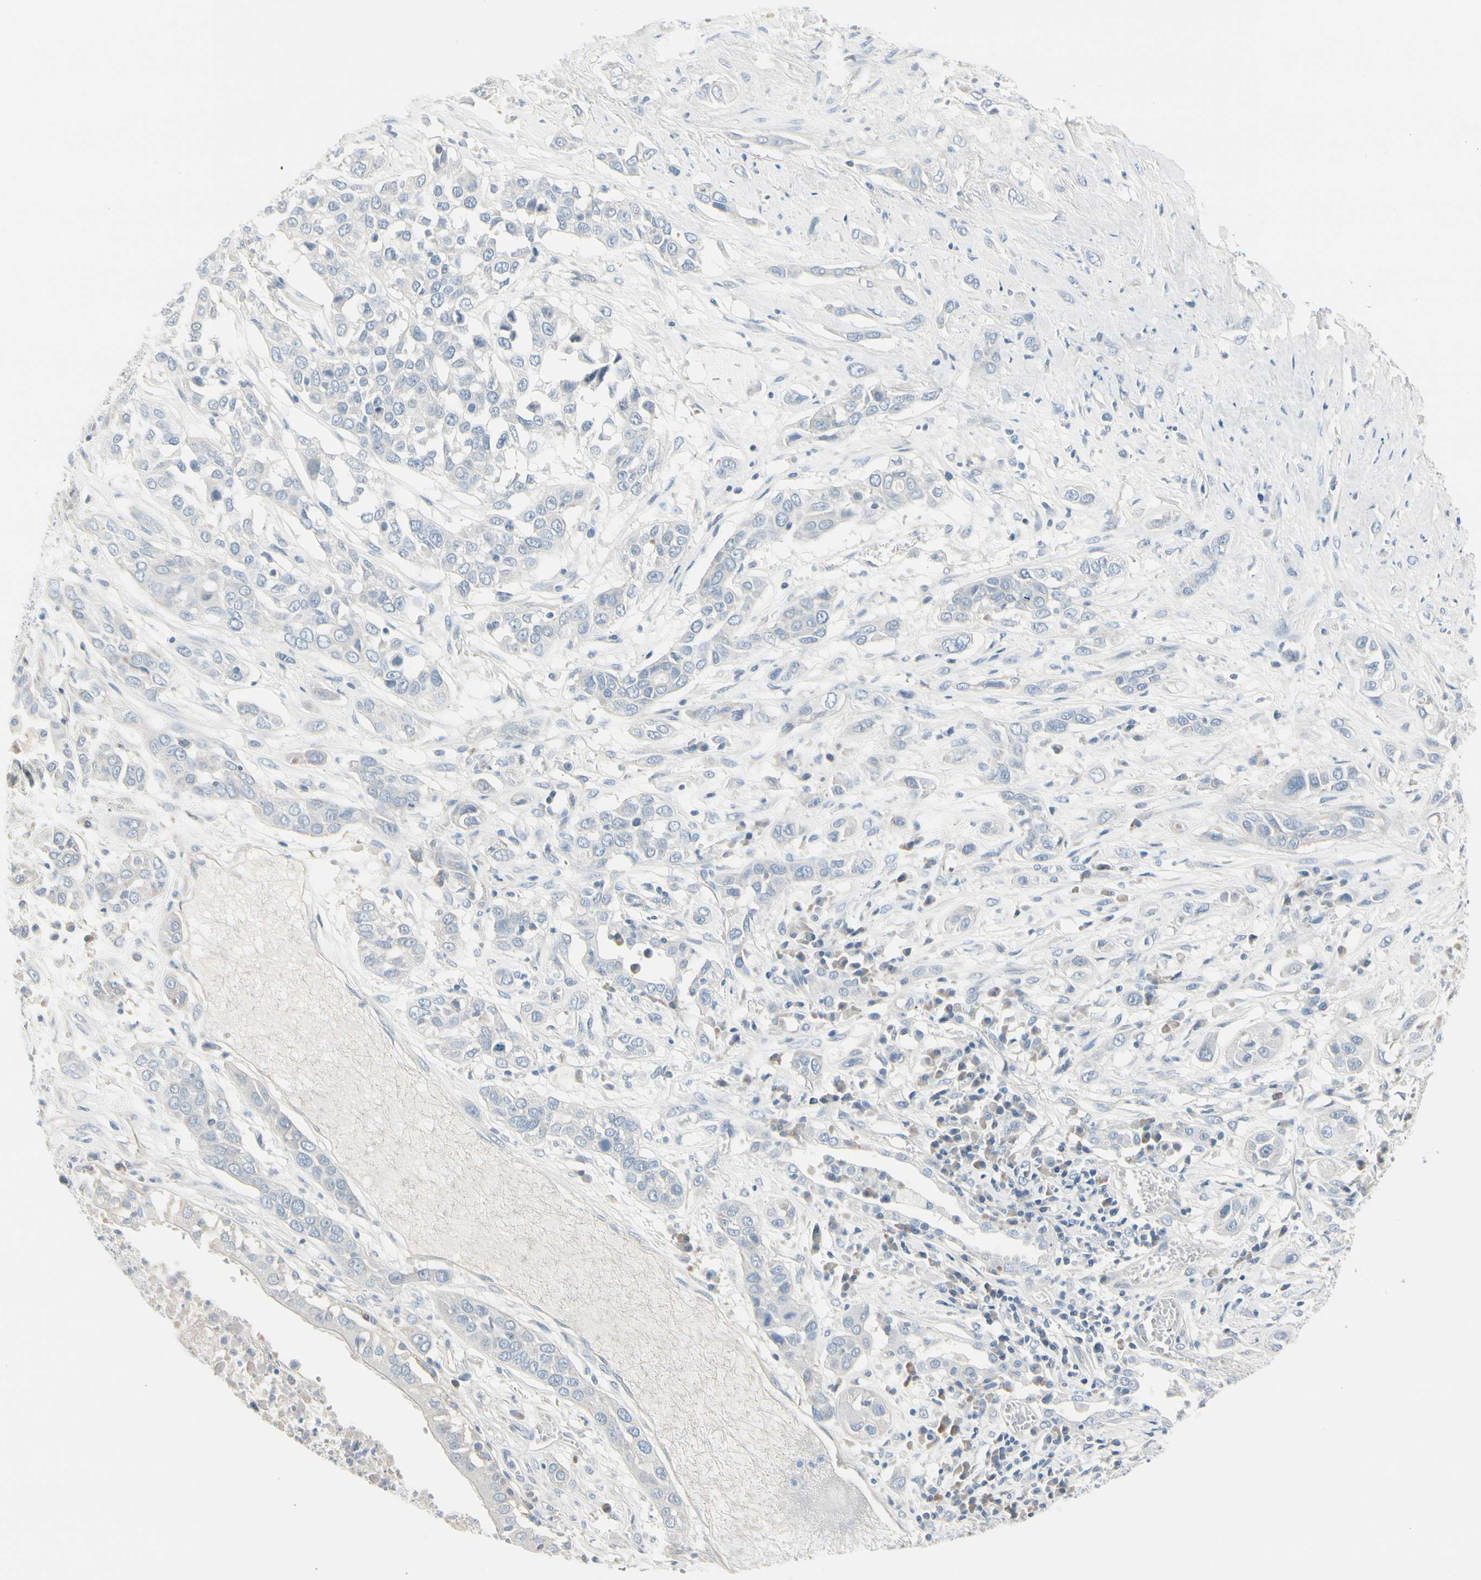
{"staining": {"intensity": "negative", "quantity": "none", "location": "none"}, "tissue": "lung cancer", "cell_type": "Tumor cells", "image_type": "cancer", "snomed": [{"axis": "morphology", "description": "Squamous cell carcinoma, NOS"}, {"axis": "topography", "description": "Lung"}], "caption": "This is an immunohistochemistry (IHC) histopathology image of human lung cancer (squamous cell carcinoma). There is no positivity in tumor cells.", "gene": "CDHR5", "patient": {"sex": "male", "age": 71}}